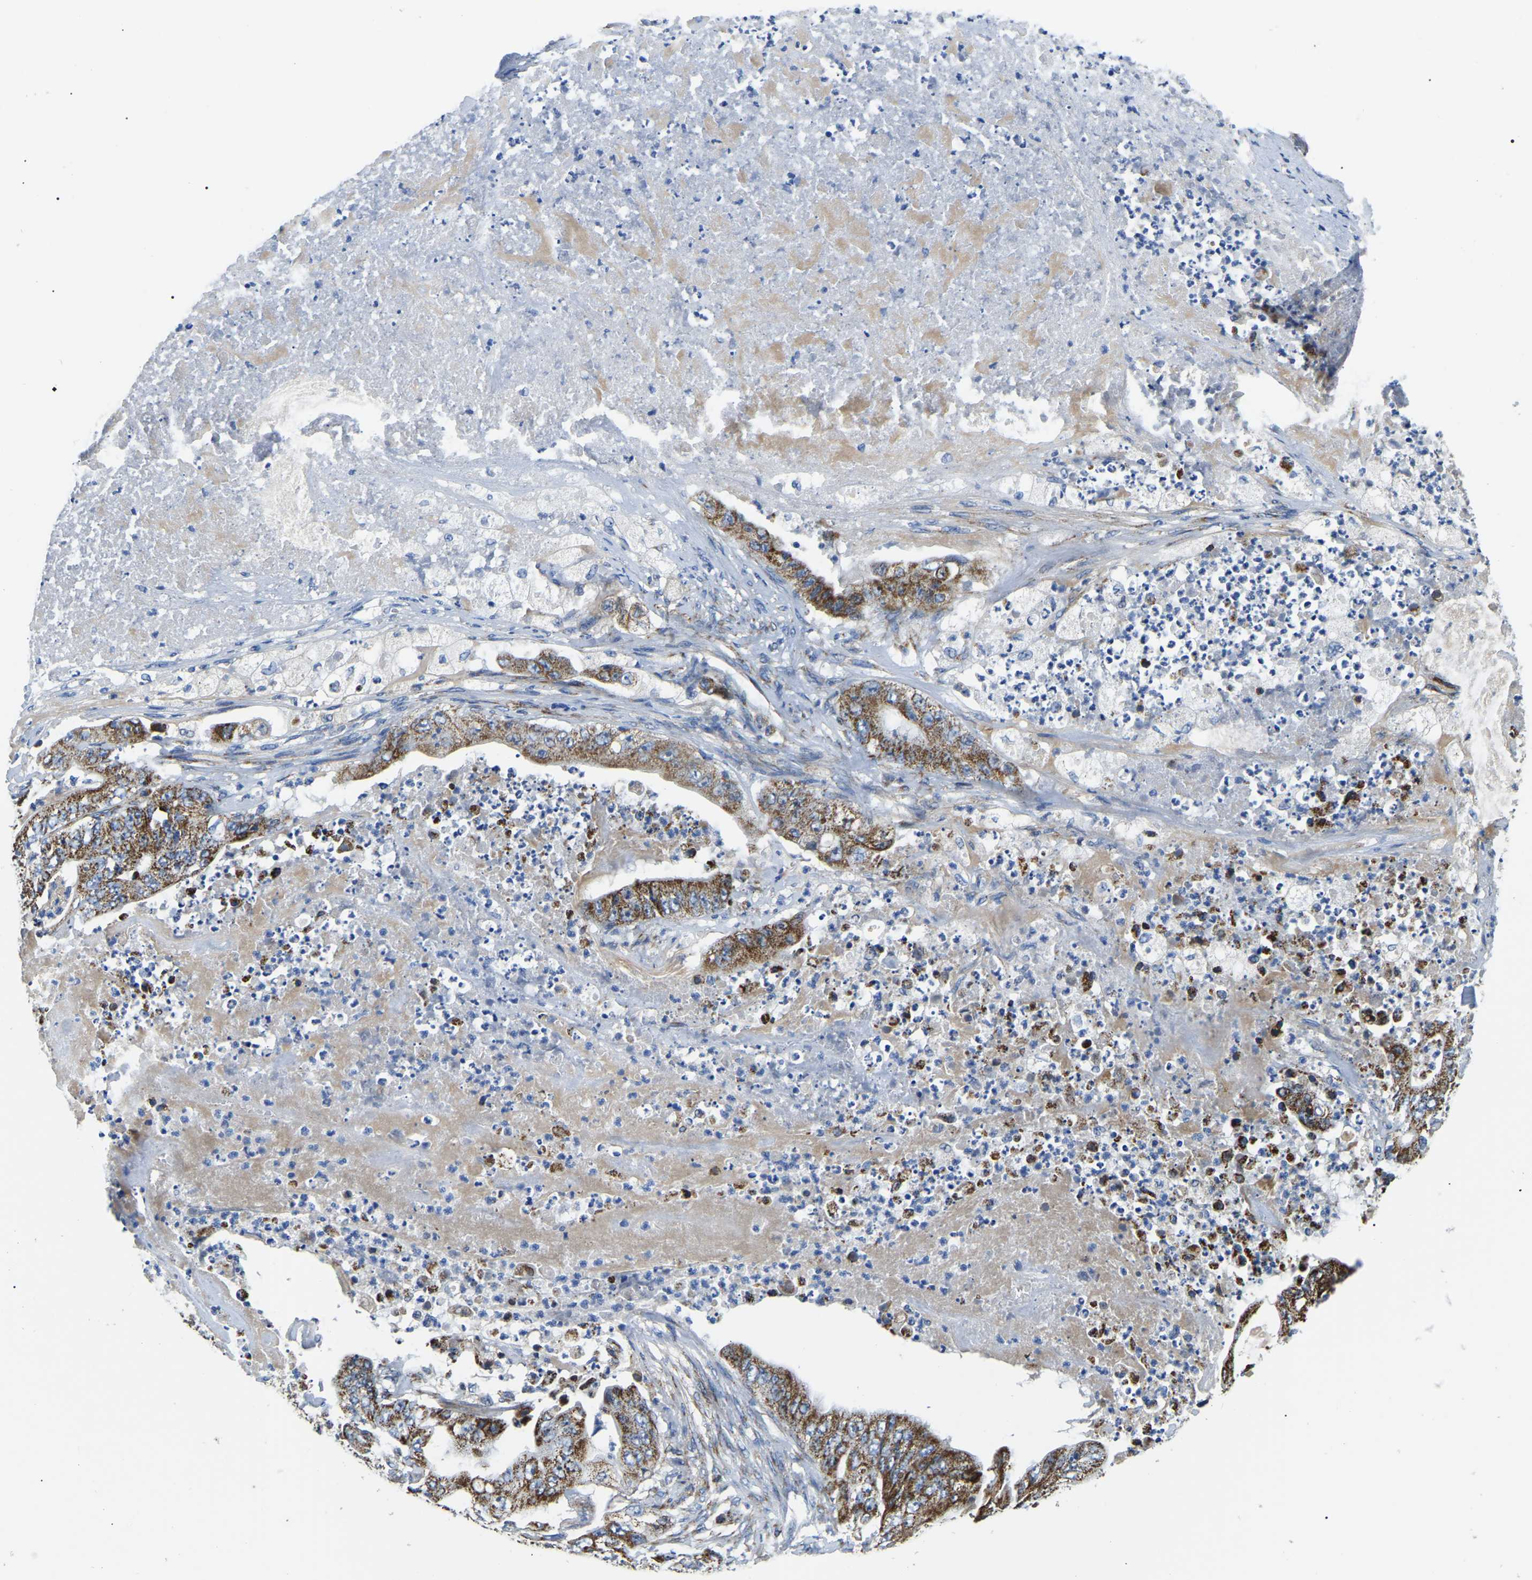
{"staining": {"intensity": "moderate", "quantity": ">75%", "location": "cytoplasmic/membranous"}, "tissue": "stomach cancer", "cell_type": "Tumor cells", "image_type": "cancer", "snomed": [{"axis": "morphology", "description": "Adenocarcinoma, NOS"}, {"axis": "topography", "description": "Stomach"}], "caption": "Approximately >75% of tumor cells in human stomach adenocarcinoma display moderate cytoplasmic/membranous protein staining as visualized by brown immunohistochemical staining.", "gene": "PPM1E", "patient": {"sex": "female", "age": 73}}